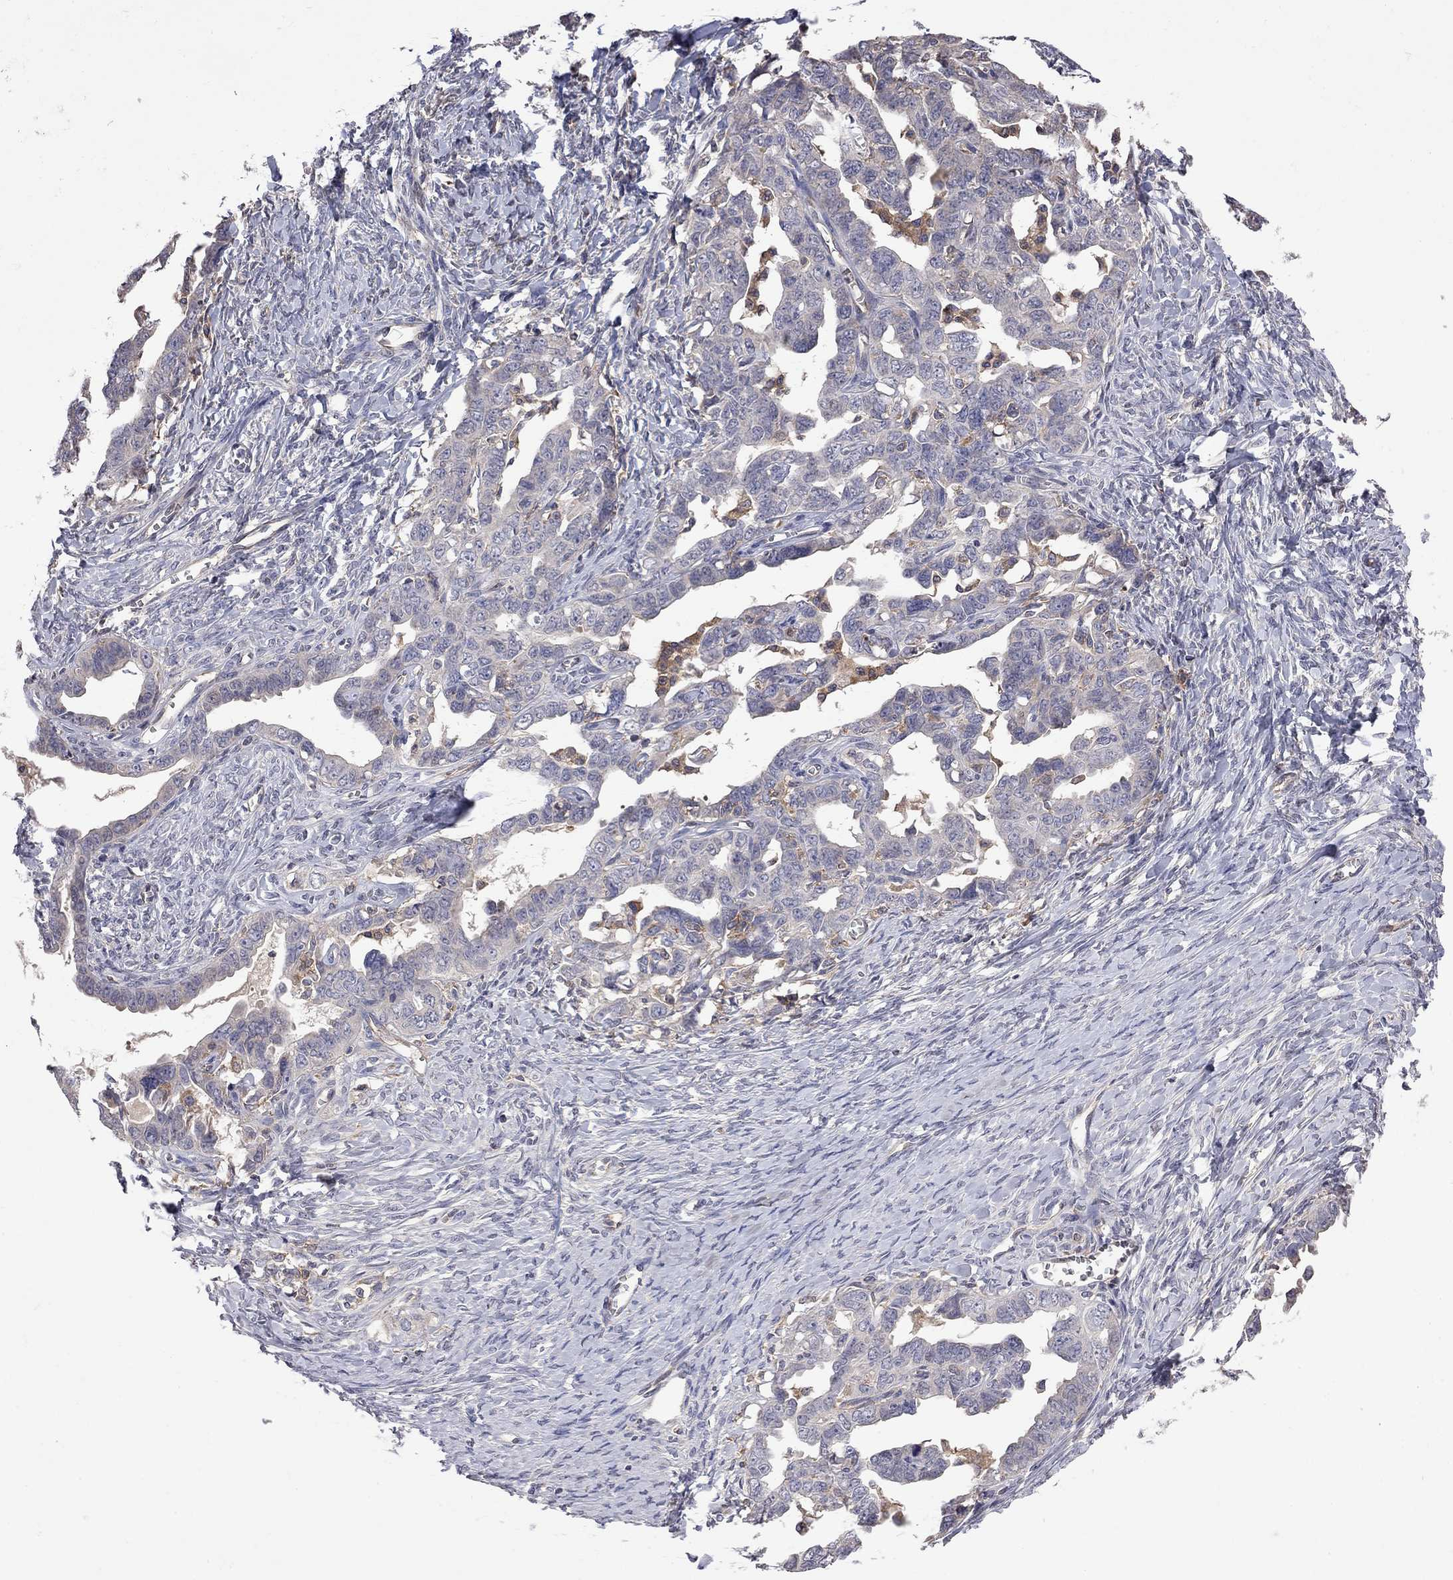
{"staining": {"intensity": "negative", "quantity": "none", "location": "none"}, "tissue": "ovarian cancer", "cell_type": "Tumor cells", "image_type": "cancer", "snomed": [{"axis": "morphology", "description": "Cystadenocarcinoma, serous, NOS"}, {"axis": "topography", "description": "Ovary"}], "caption": "This is an immunohistochemistry (IHC) image of human ovarian cancer (serous cystadenocarcinoma). There is no staining in tumor cells.", "gene": "ABI3", "patient": {"sex": "female", "age": 69}}